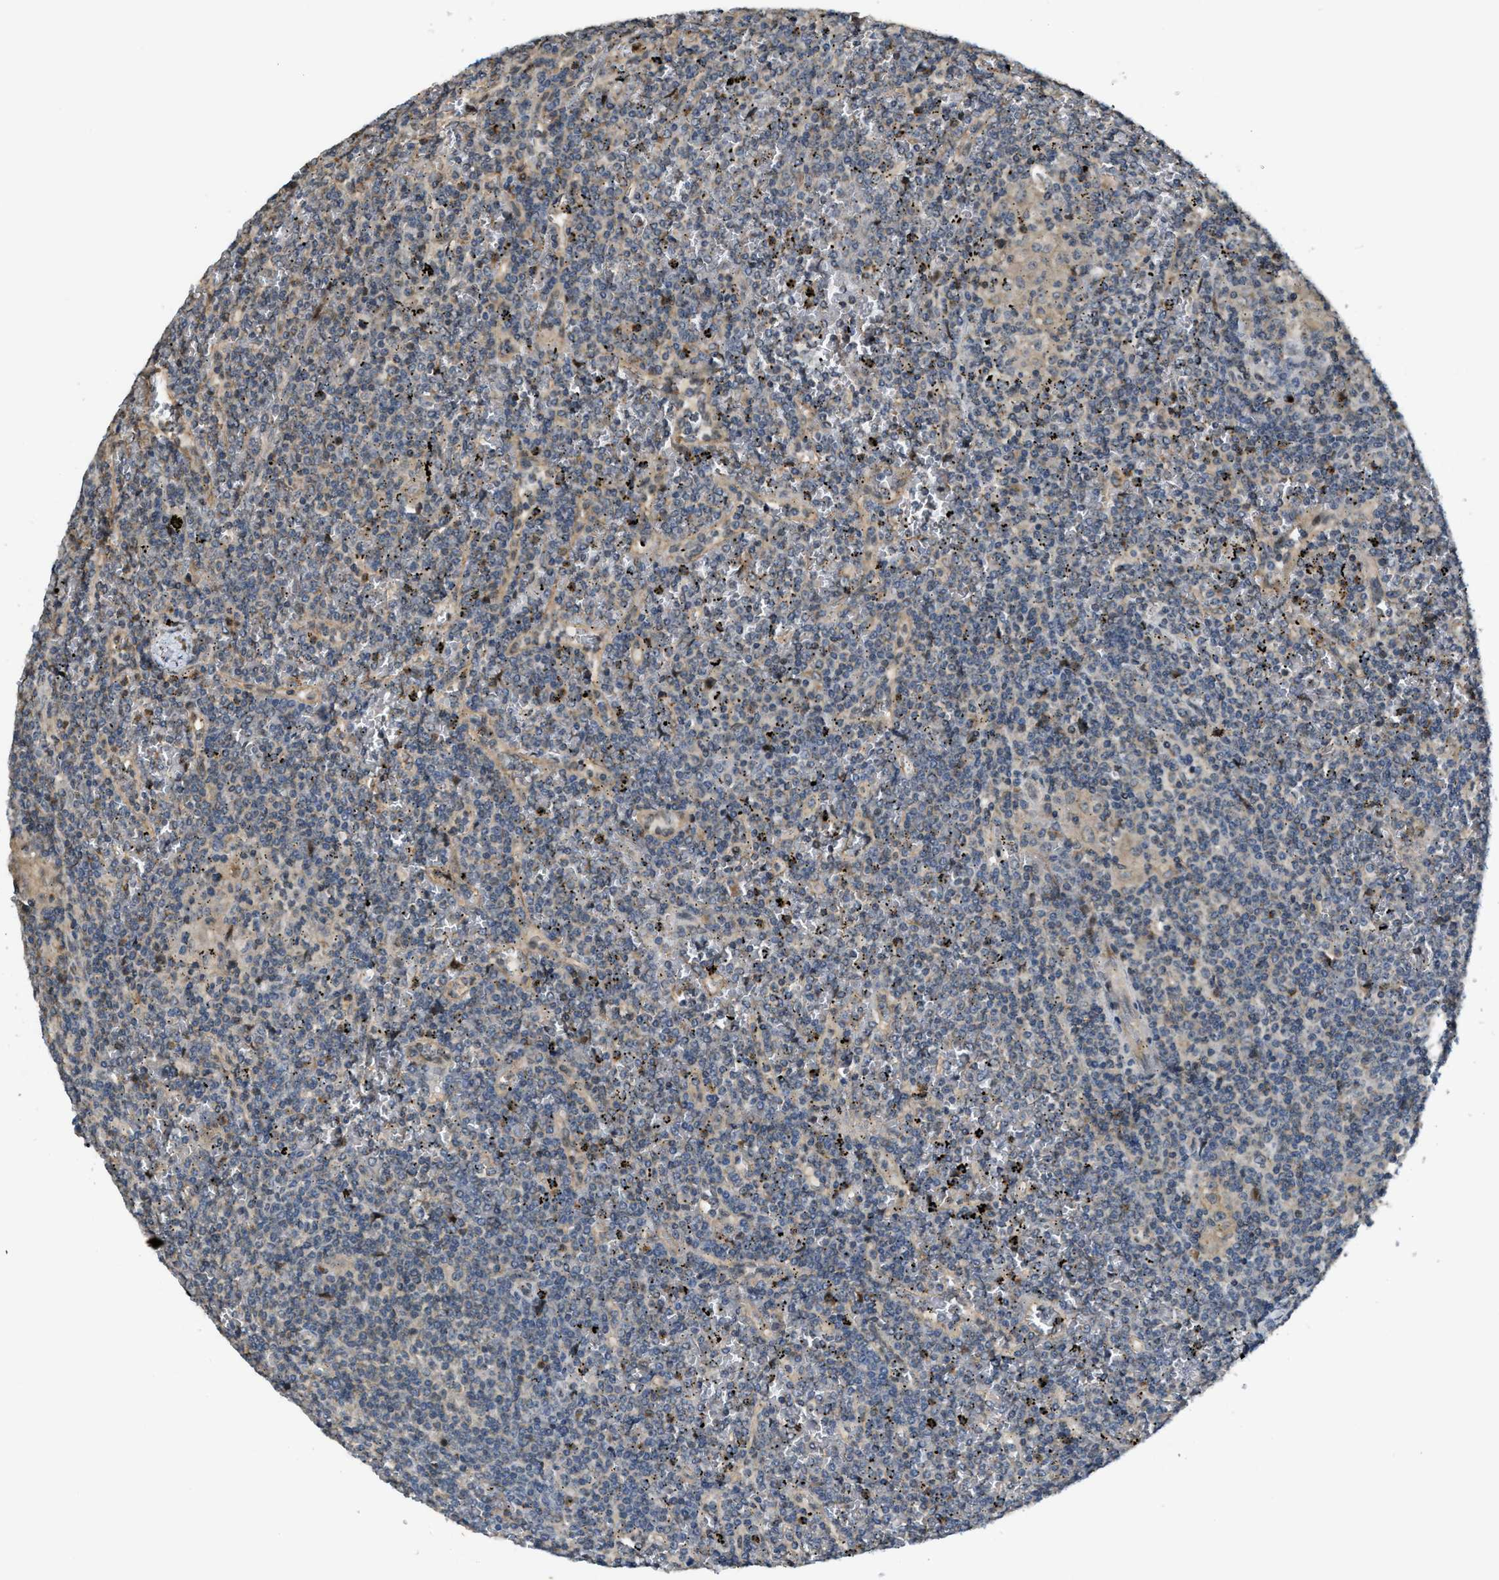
{"staining": {"intensity": "weak", "quantity": "<25%", "location": "cytoplasmic/membranous,nuclear"}, "tissue": "lymphoma", "cell_type": "Tumor cells", "image_type": "cancer", "snomed": [{"axis": "morphology", "description": "Malignant lymphoma, non-Hodgkin's type, Low grade"}, {"axis": "topography", "description": "Spleen"}], "caption": "Tumor cells are negative for brown protein staining in low-grade malignant lymphoma, non-Hodgkin's type.", "gene": "TRAPPC14", "patient": {"sex": "female", "age": 19}}